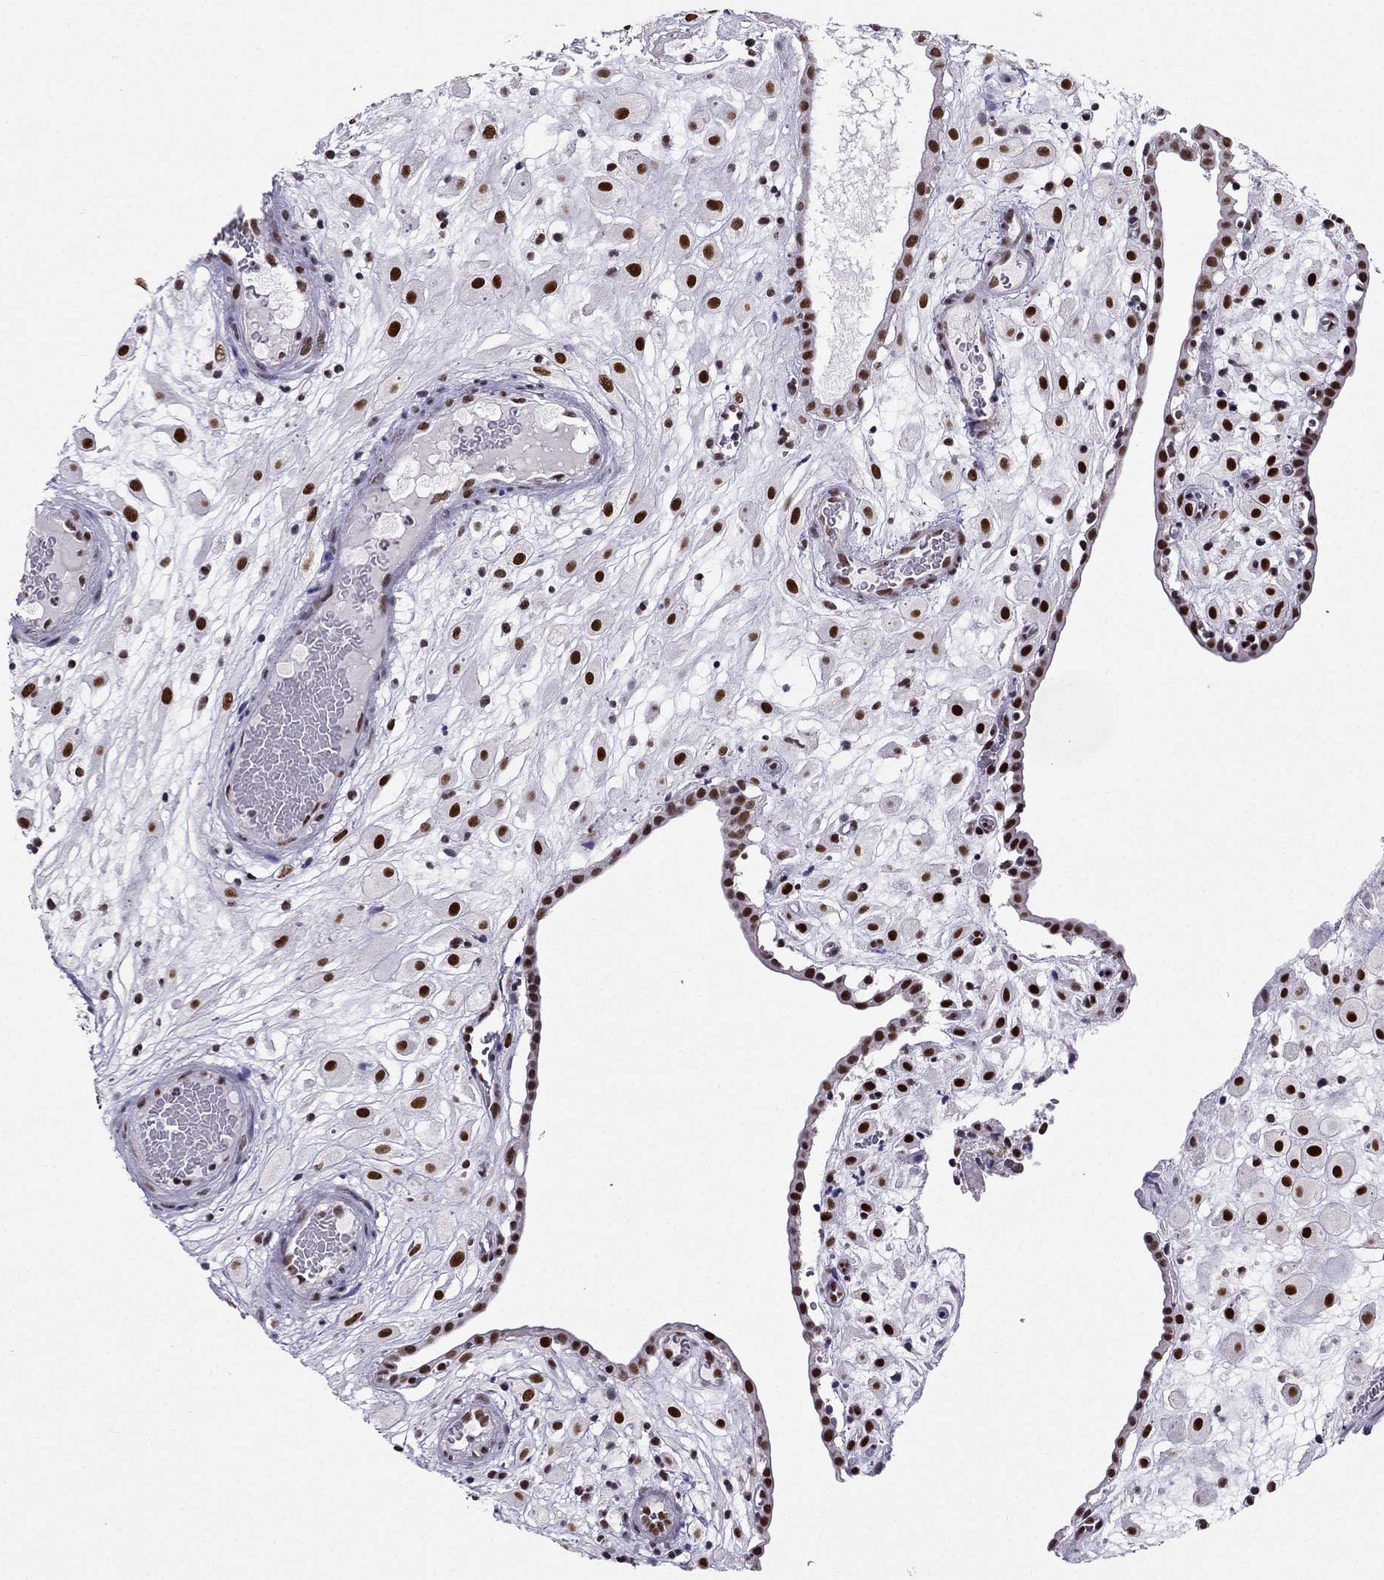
{"staining": {"intensity": "strong", "quantity": ">75%", "location": "nuclear"}, "tissue": "placenta", "cell_type": "Decidual cells", "image_type": "normal", "snomed": [{"axis": "morphology", "description": "Normal tissue, NOS"}, {"axis": "topography", "description": "Placenta"}], "caption": "An image of placenta stained for a protein shows strong nuclear brown staining in decidual cells. (DAB (3,3'-diaminobenzidine) IHC, brown staining for protein, blue staining for nuclei).", "gene": "ZNF420", "patient": {"sex": "female", "age": 24}}